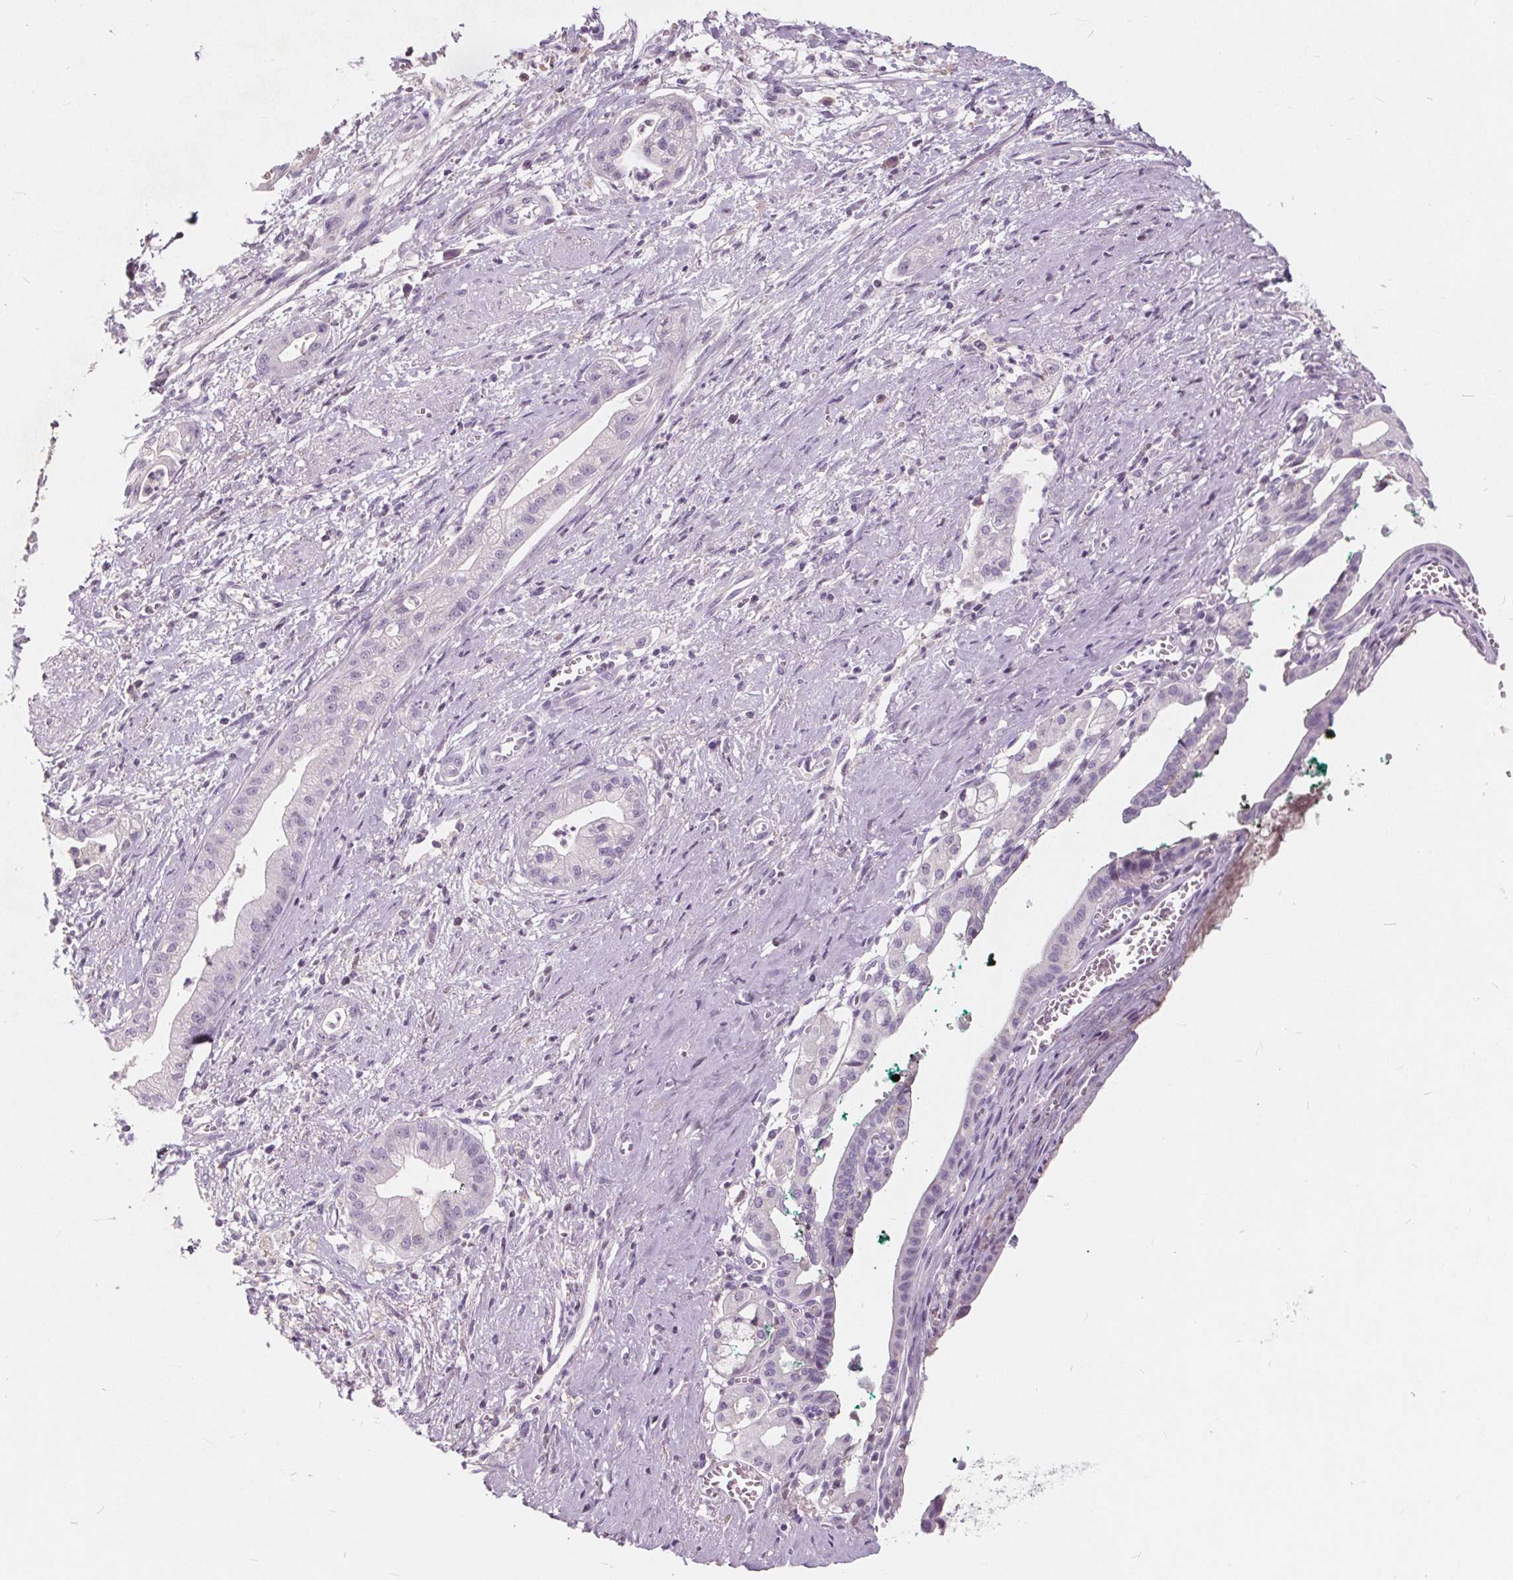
{"staining": {"intensity": "negative", "quantity": "none", "location": "none"}, "tissue": "pancreatic cancer", "cell_type": "Tumor cells", "image_type": "cancer", "snomed": [{"axis": "morphology", "description": "Normal tissue, NOS"}, {"axis": "morphology", "description": "Adenocarcinoma, NOS"}, {"axis": "topography", "description": "Lymph node"}, {"axis": "topography", "description": "Pancreas"}], "caption": "IHC of pancreatic adenocarcinoma exhibits no expression in tumor cells. The staining is performed using DAB (3,3'-diaminobenzidine) brown chromogen with nuclei counter-stained in using hematoxylin.", "gene": "PLA2G2E", "patient": {"sex": "female", "age": 58}}